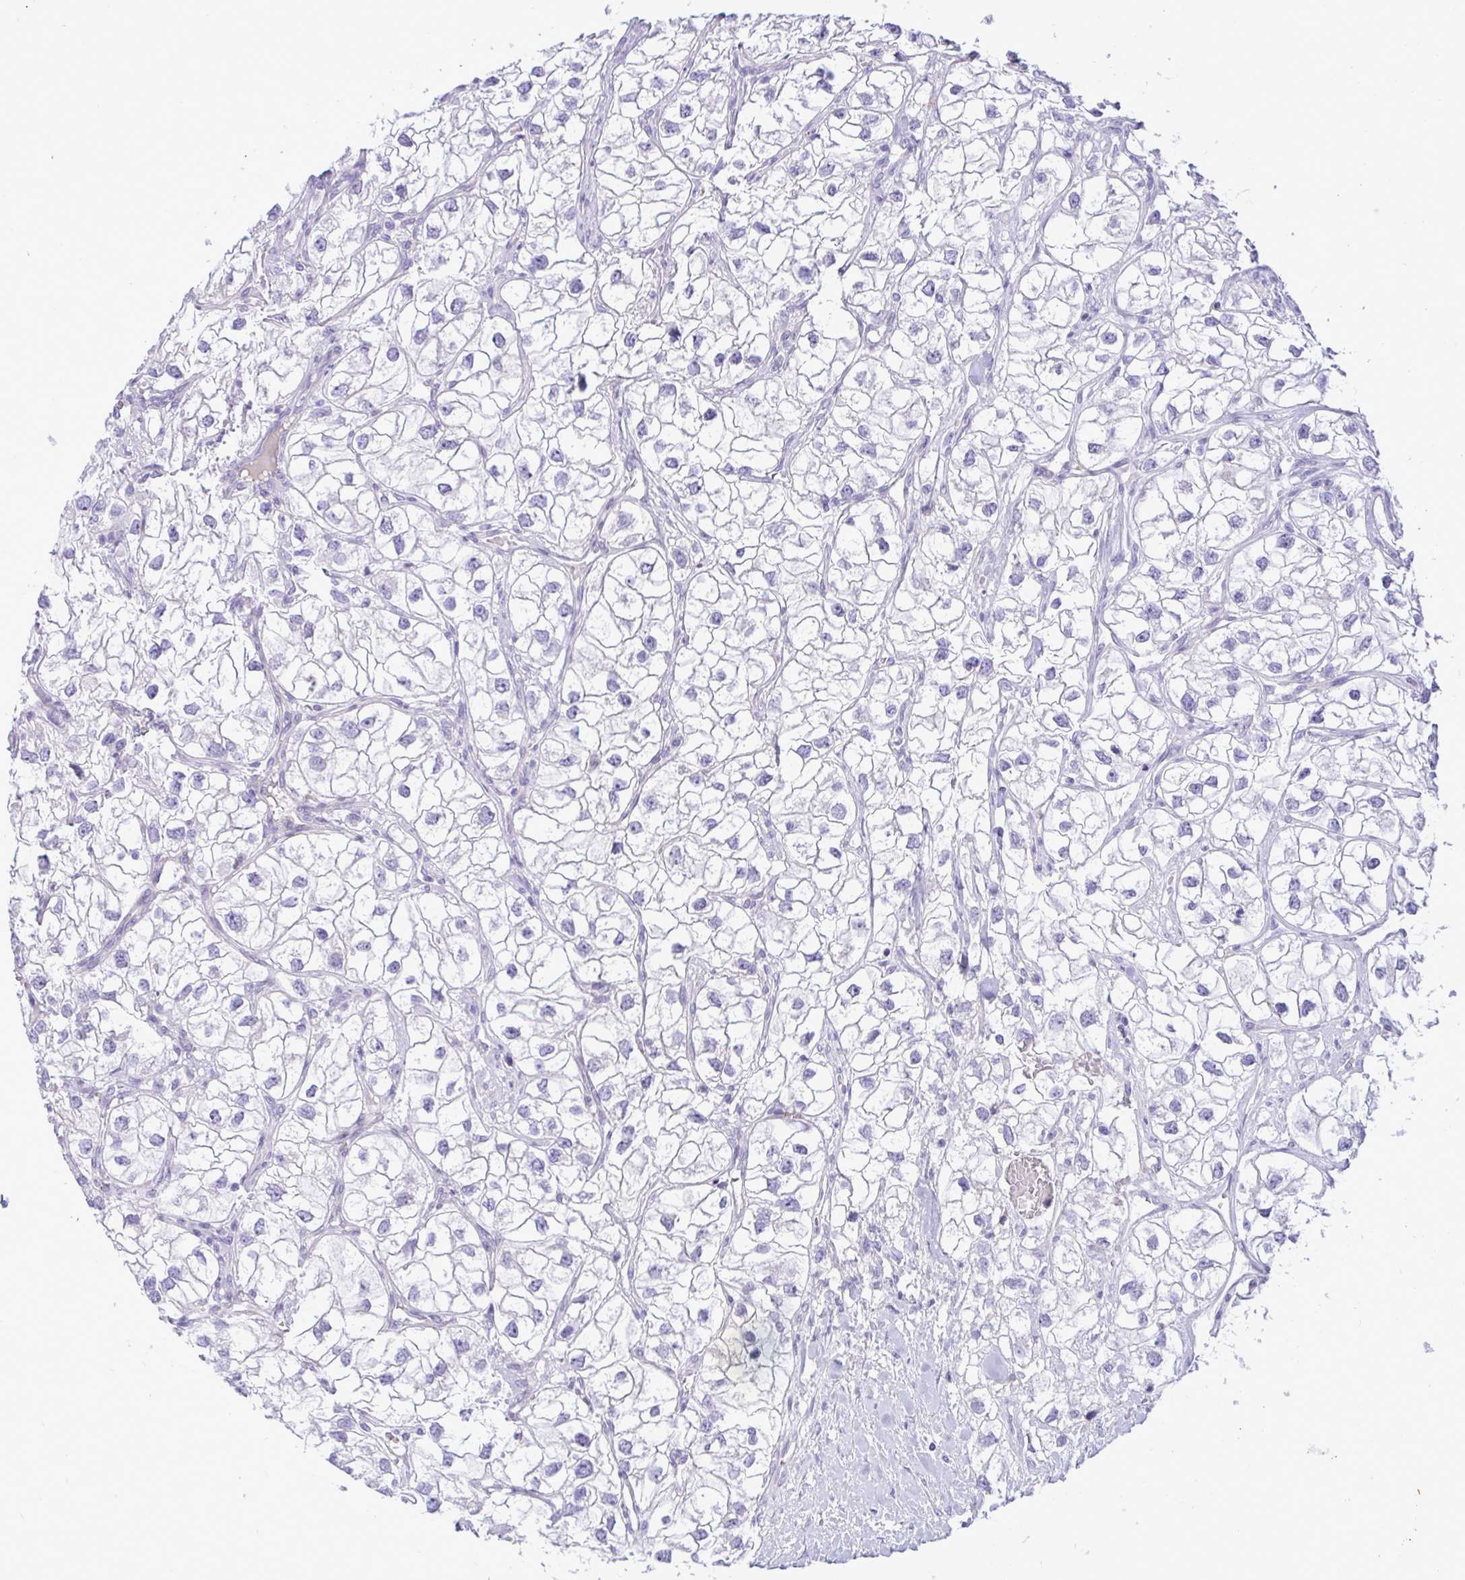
{"staining": {"intensity": "negative", "quantity": "none", "location": "none"}, "tissue": "renal cancer", "cell_type": "Tumor cells", "image_type": "cancer", "snomed": [{"axis": "morphology", "description": "Adenocarcinoma, NOS"}, {"axis": "topography", "description": "Kidney"}], "caption": "Protein analysis of renal cancer exhibits no significant positivity in tumor cells. The staining was performed using DAB (3,3'-diaminobenzidine) to visualize the protein expression in brown, while the nuclei were stained in blue with hematoxylin (Magnification: 20x).", "gene": "SREBF1", "patient": {"sex": "male", "age": 59}}